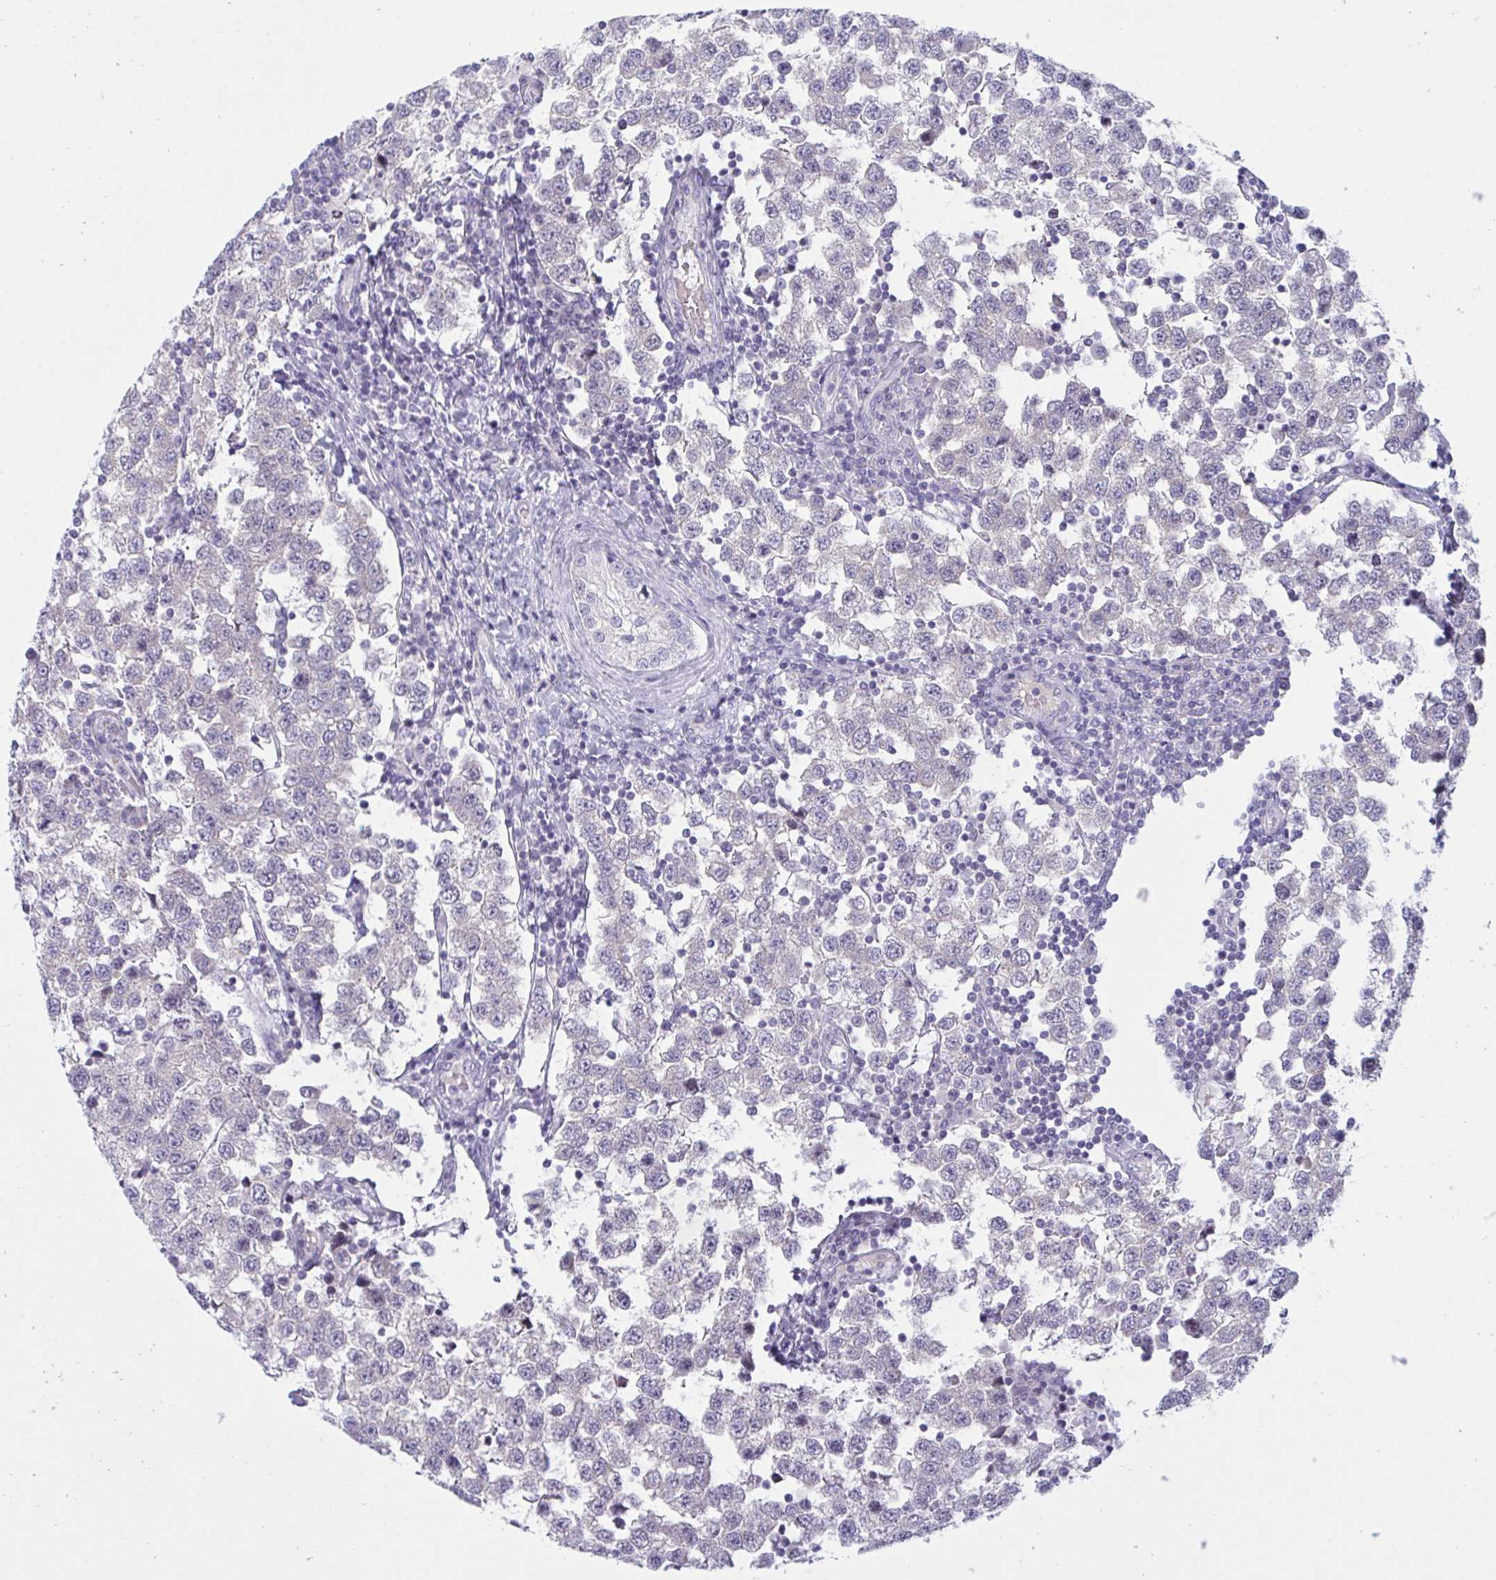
{"staining": {"intensity": "negative", "quantity": "none", "location": "none"}, "tissue": "testis cancer", "cell_type": "Tumor cells", "image_type": "cancer", "snomed": [{"axis": "morphology", "description": "Seminoma, NOS"}, {"axis": "topography", "description": "Testis"}], "caption": "Immunohistochemistry (IHC) photomicrograph of testis seminoma stained for a protein (brown), which displays no positivity in tumor cells. (Stains: DAB immunohistochemistry with hematoxylin counter stain, Microscopy: brightfield microscopy at high magnification).", "gene": "NAA30", "patient": {"sex": "male", "age": 34}}